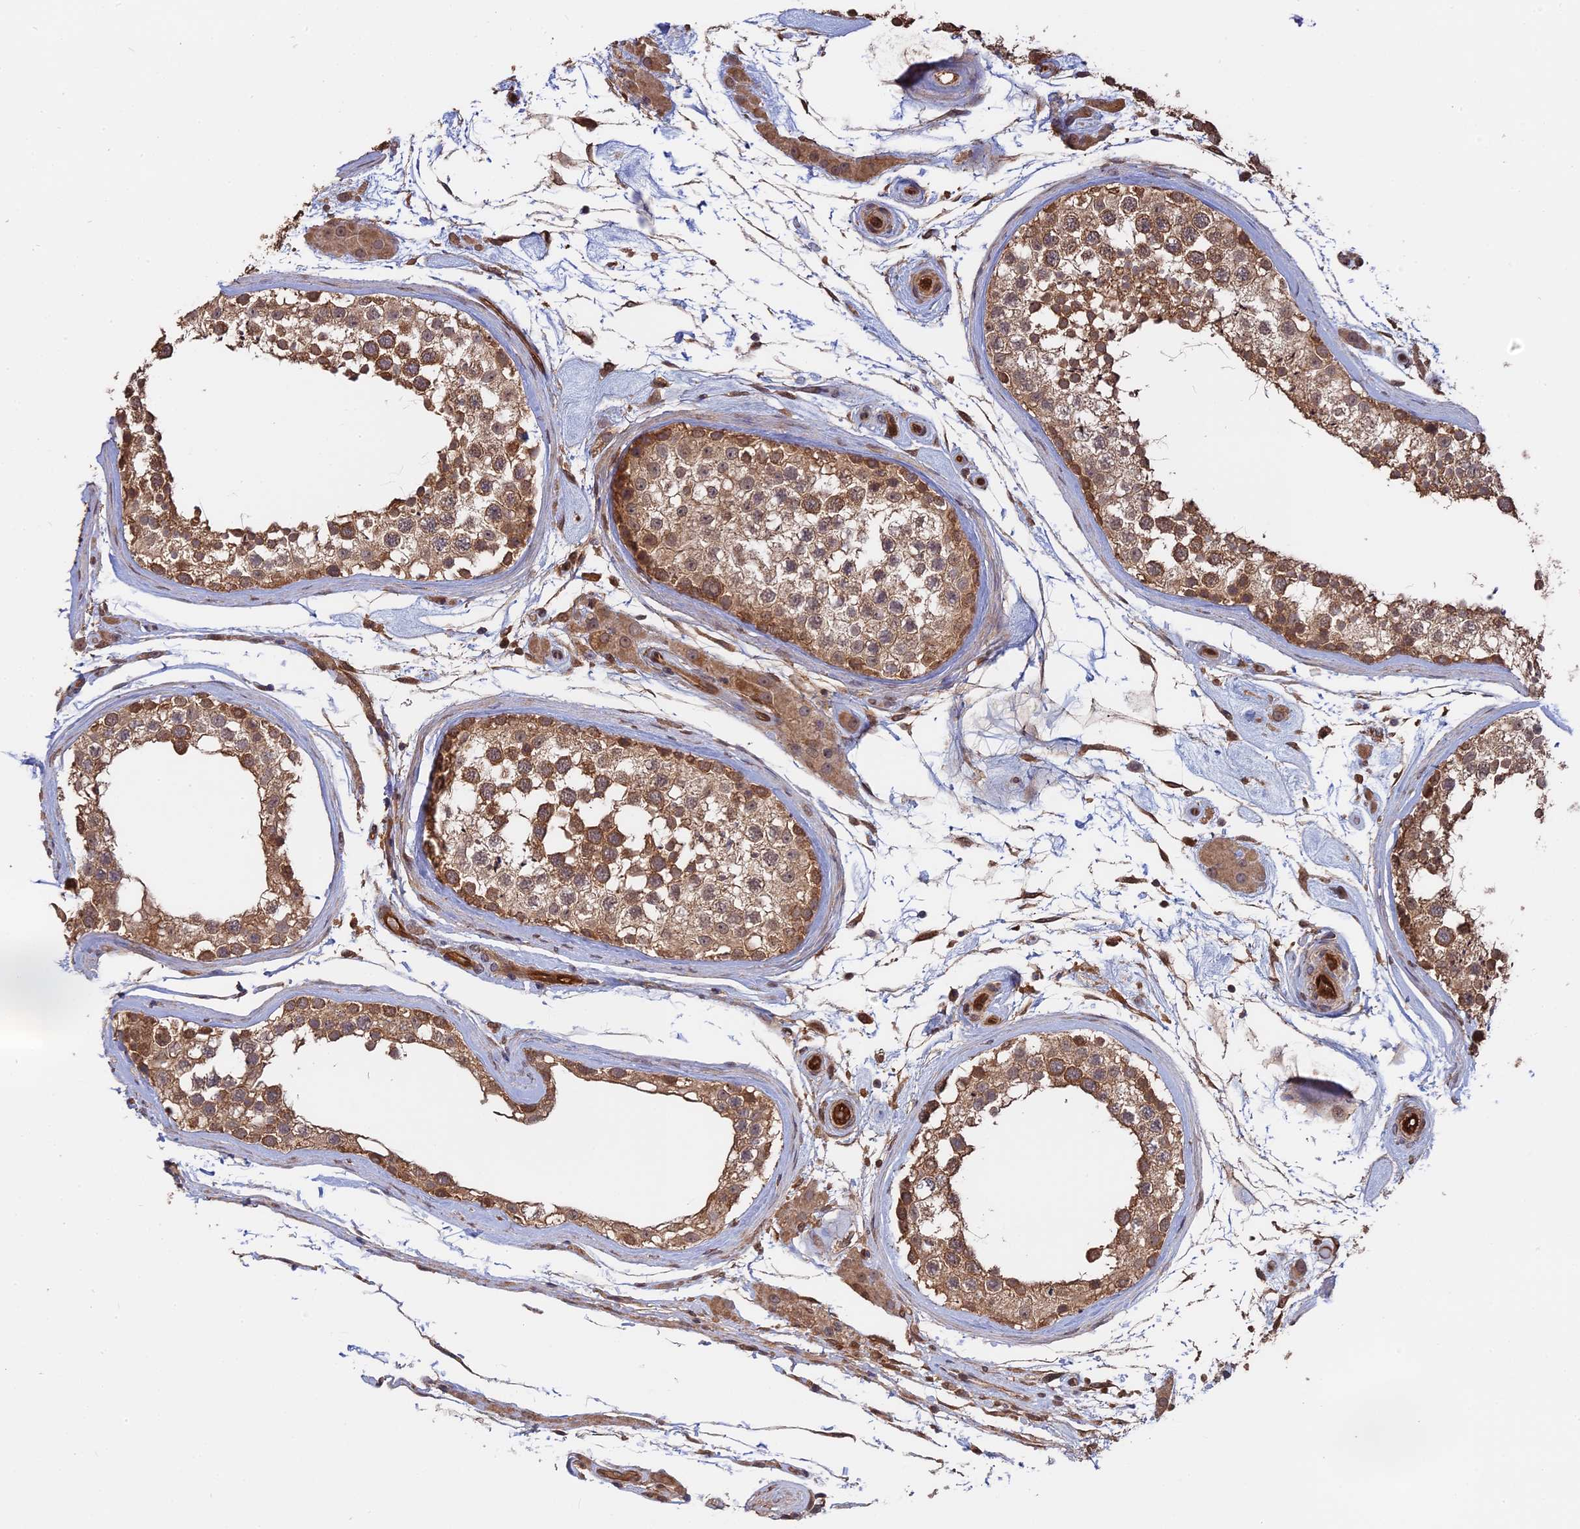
{"staining": {"intensity": "moderate", "quantity": ">75%", "location": "cytoplasmic/membranous"}, "tissue": "testis", "cell_type": "Cells in seminiferous ducts", "image_type": "normal", "snomed": [{"axis": "morphology", "description": "Normal tissue, NOS"}, {"axis": "topography", "description": "Testis"}], "caption": "Testis stained for a protein (brown) shows moderate cytoplasmic/membranous positive expression in about >75% of cells in seminiferous ducts.", "gene": "SAC3D1", "patient": {"sex": "male", "age": 46}}